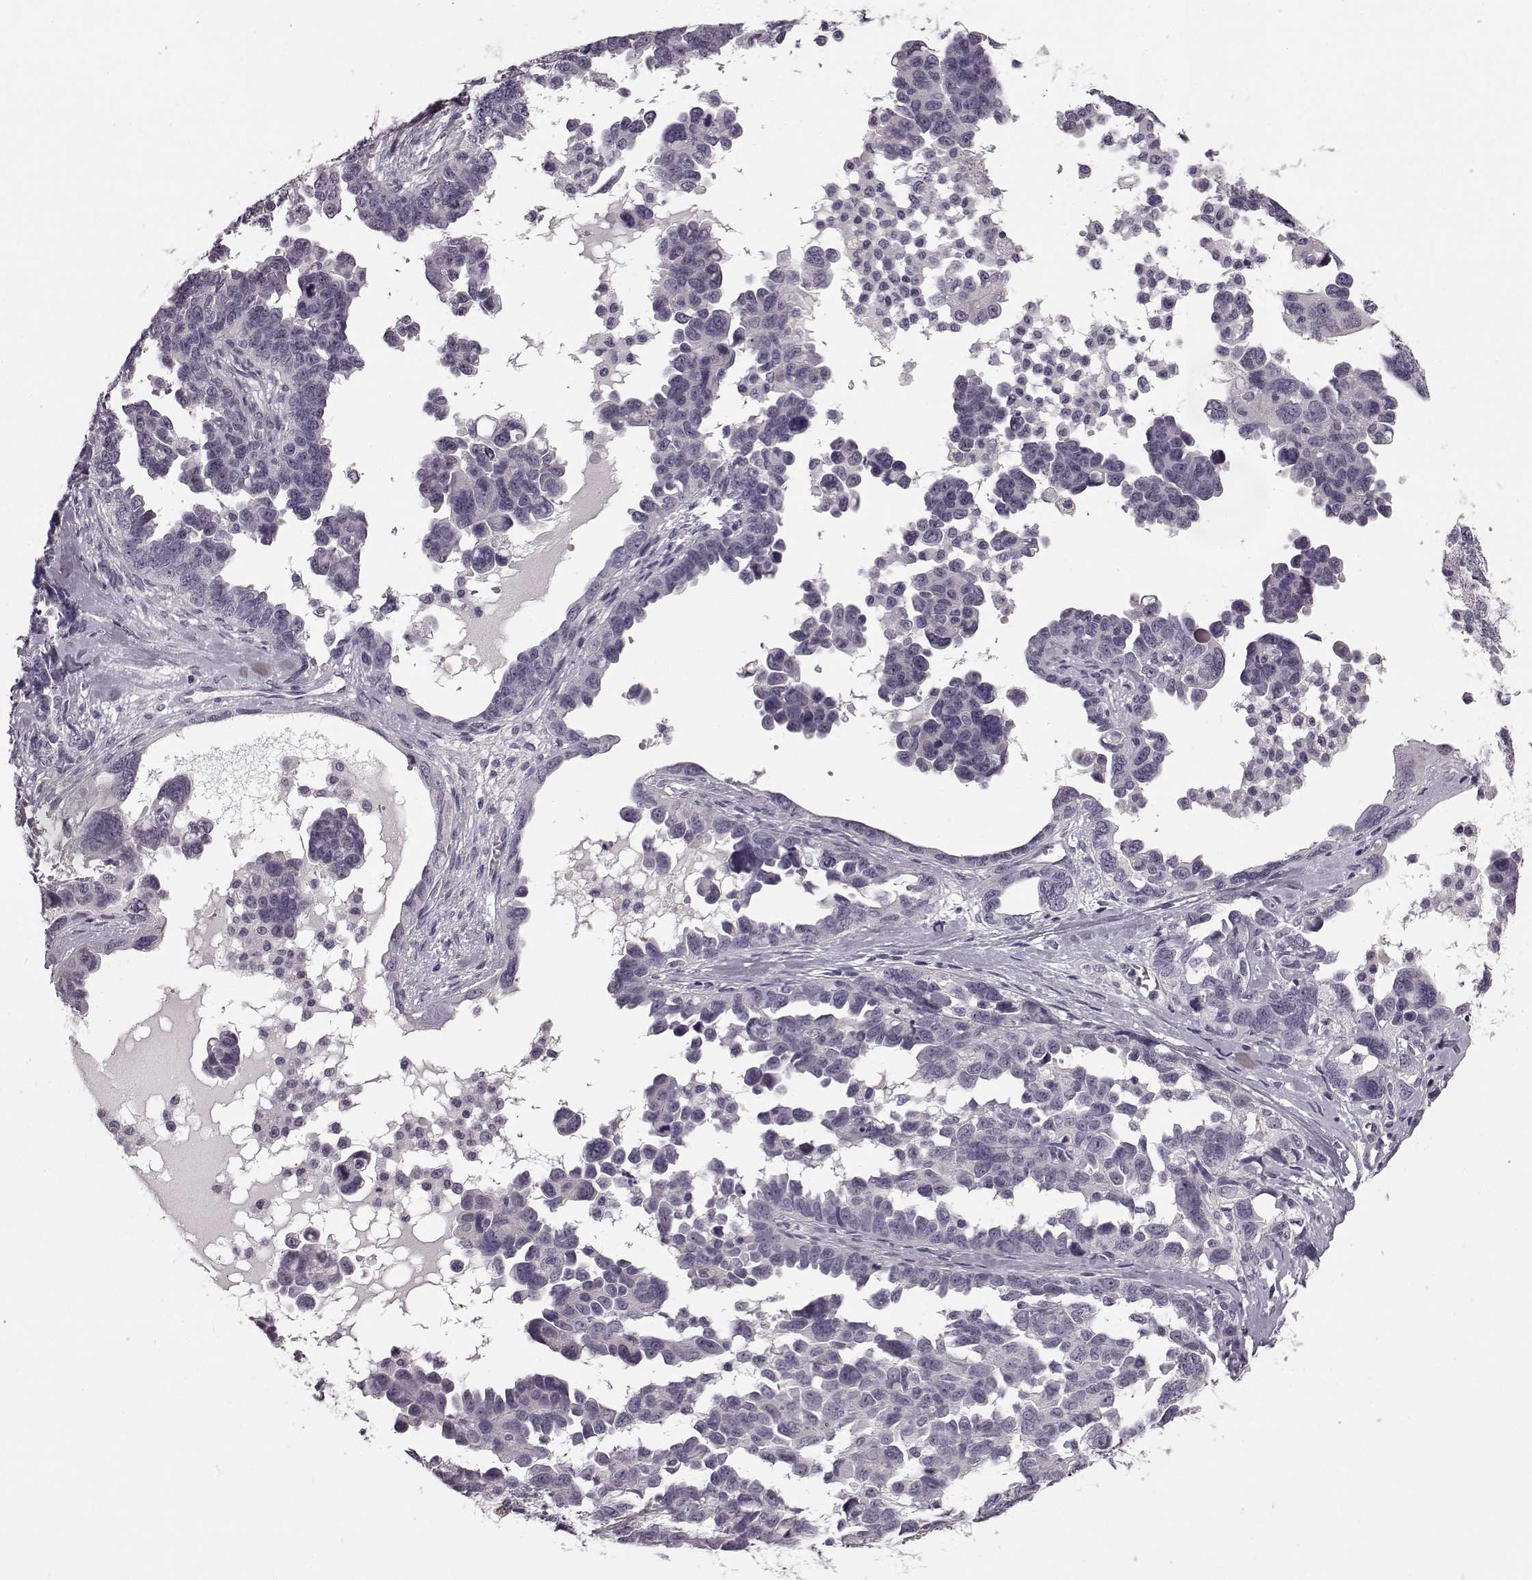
{"staining": {"intensity": "negative", "quantity": "none", "location": "none"}, "tissue": "ovarian cancer", "cell_type": "Tumor cells", "image_type": "cancer", "snomed": [{"axis": "morphology", "description": "Cystadenocarcinoma, serous, NOS"}, {"axis": "topography", "description": "Ovary"}], "caption": "This is a histopathology image of immunohistochemistry staining of ovarian cancer, which shows no staining in tumor cells. (DAB (3,3'-diaminobenzidine) immunohistochemistry, high magnification).", "gene": "SLCO3A1", "patient": {"sex": "female", "age": 69}}